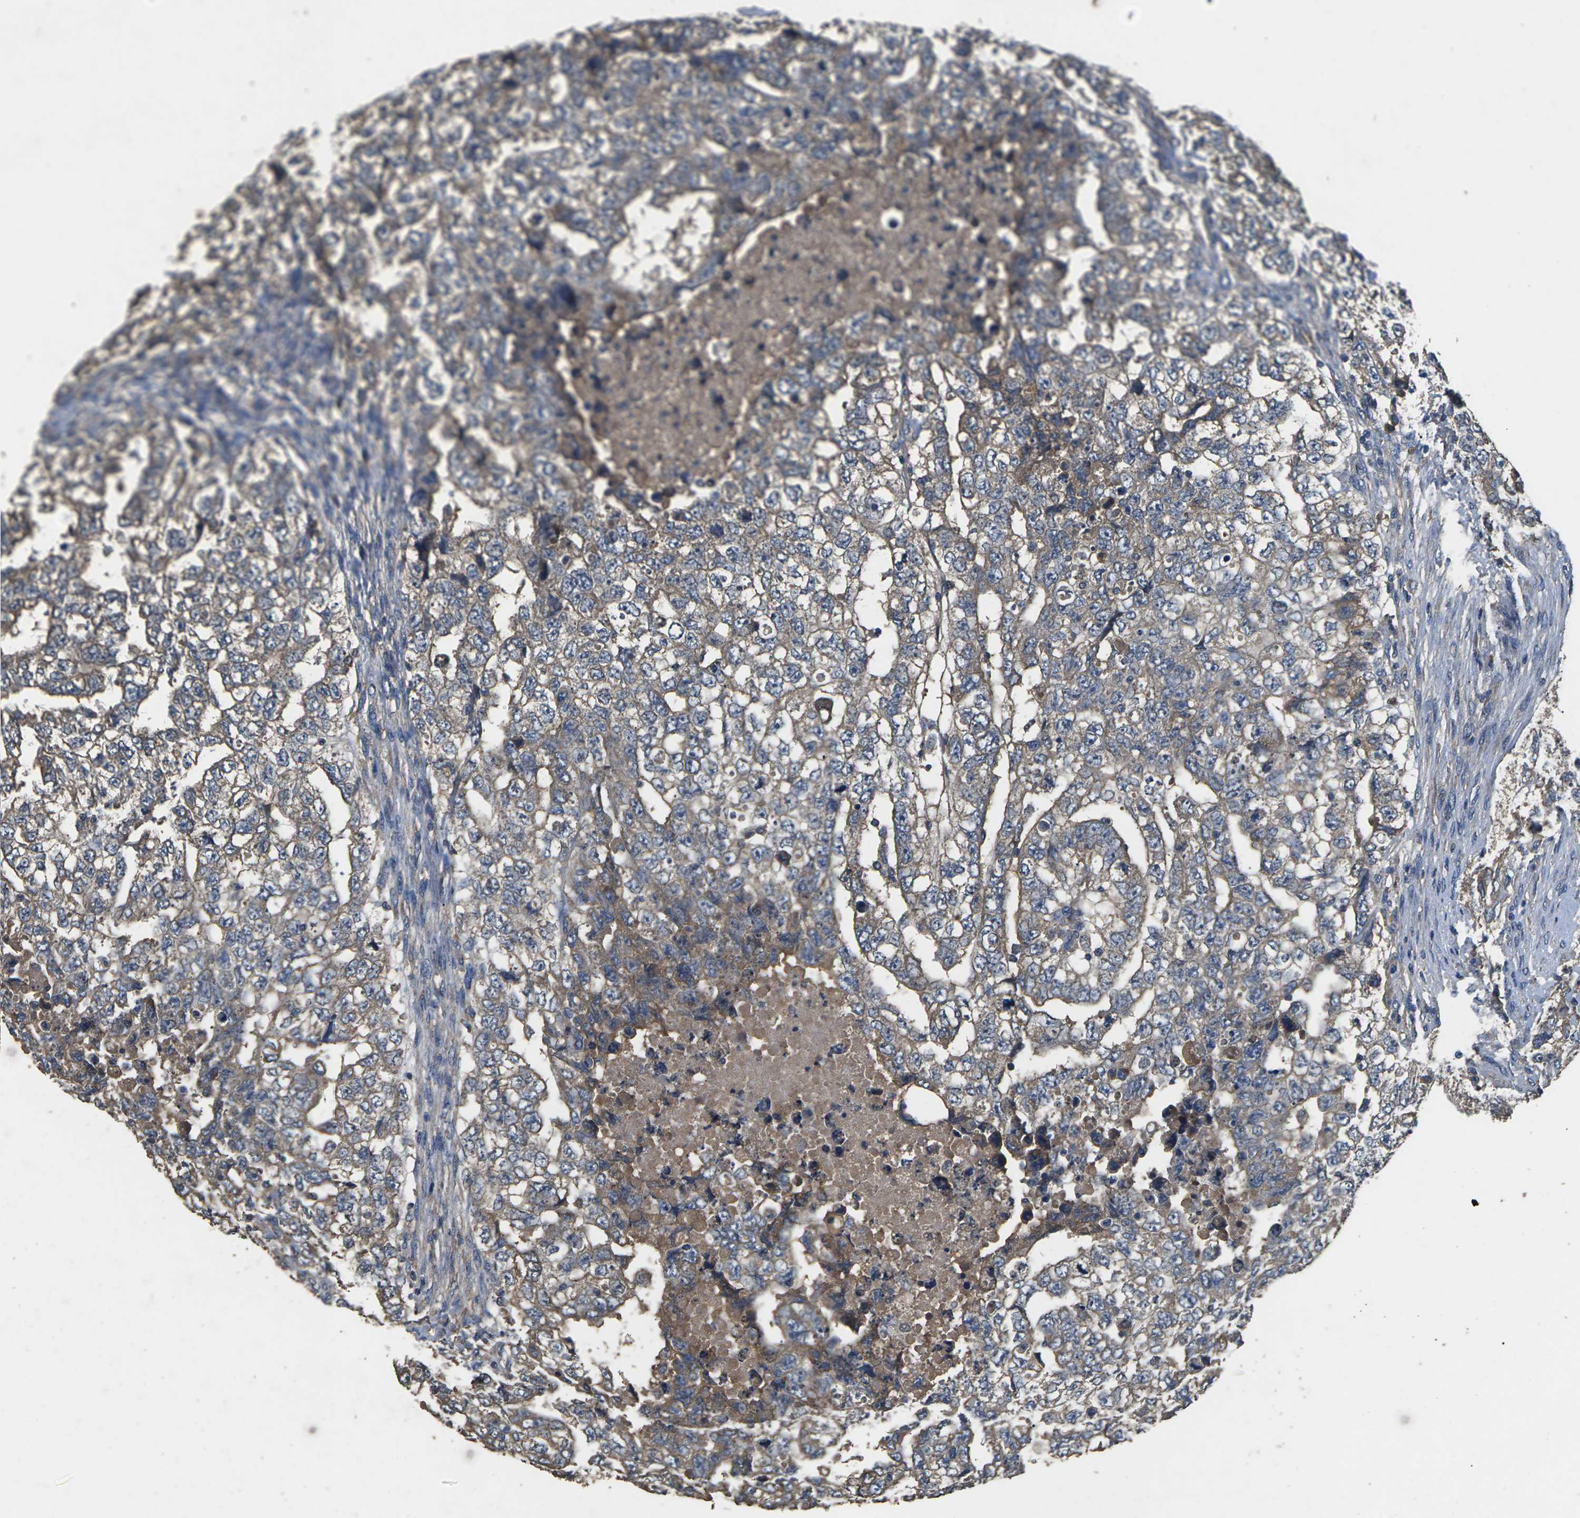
{"staining": {"intensity": "weak", "quantity": "25%-75%", "location": "cytoplasmic/membranous"}, "tissue": "testis cancer", "cell_type": "Tumor cells", "image_type": "cancer", "snomed": [{"axis": "morphology", "description": "Carcinoma, Embryonal, NOS"}, {"axis": "topography", "description": "Testis"}], "caption": "Immunohistochemistry micrograph of human testis cancer (embryonal carcinoma) stained for a protein (brown), which exhibits low levels of weak cytoplasmic/membranous expression in about 25%-75% of tumor cells.", "gene": "B4GAT1", "patient": {"sex": "male", "age": 36}}